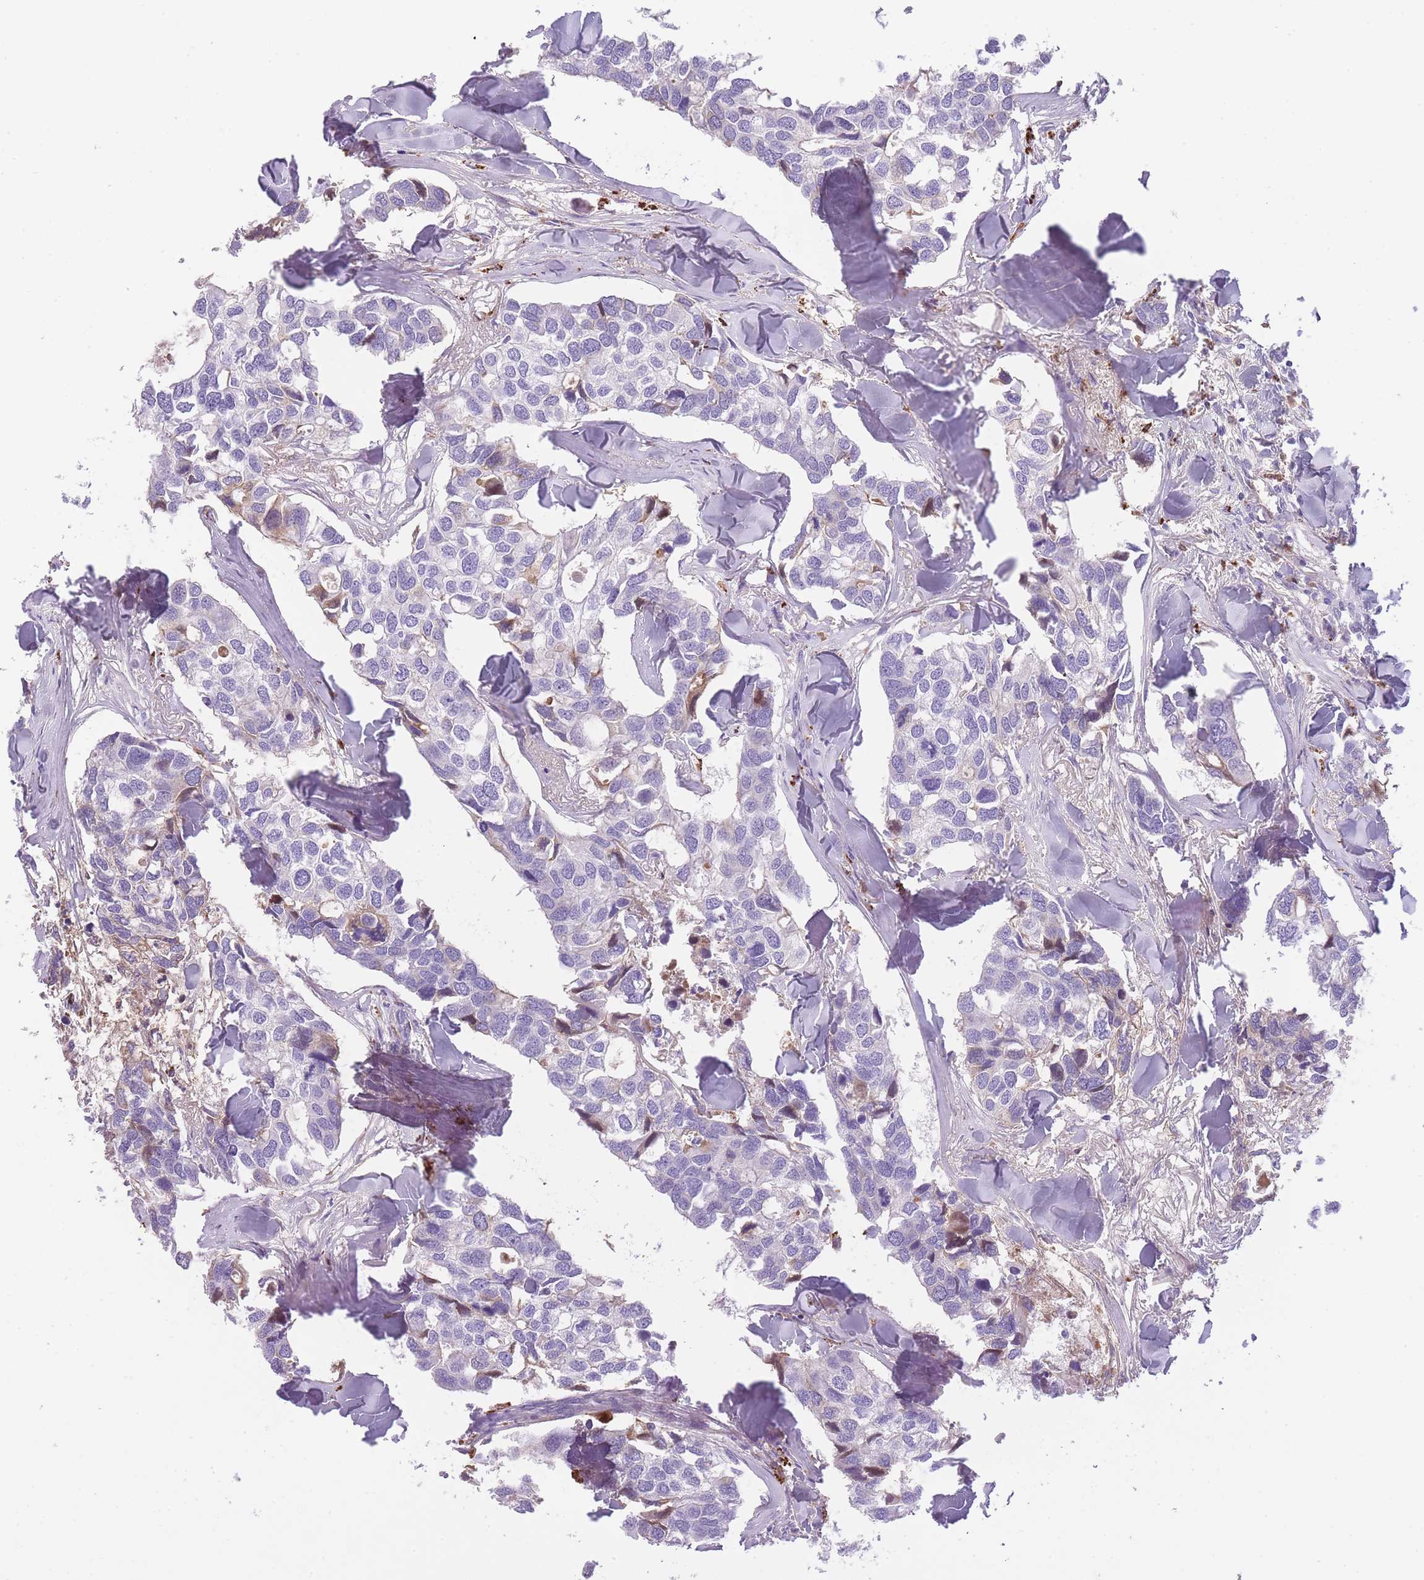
{"staining": {"intensity": "weak", "quantity": "<25%", "location": "cytoplasmic/membranous"}, "tissue": "breast cancer", "cell_type": "Tumor cells", "image_type": "cancer", "snomed": [{"axis": "morphology", "description": "Duct carcinoma"}, {"axis": "topography", "description": "Breast"}], "caption": "A micrograph of human breast cancer (intraductal carcinoma) is negative for staining in tumor cells. (Brightfield microscopy of DAB IHC at high magnification).", "gene": "GNAT1", "patient": {"sex": "female", "age": 83}}